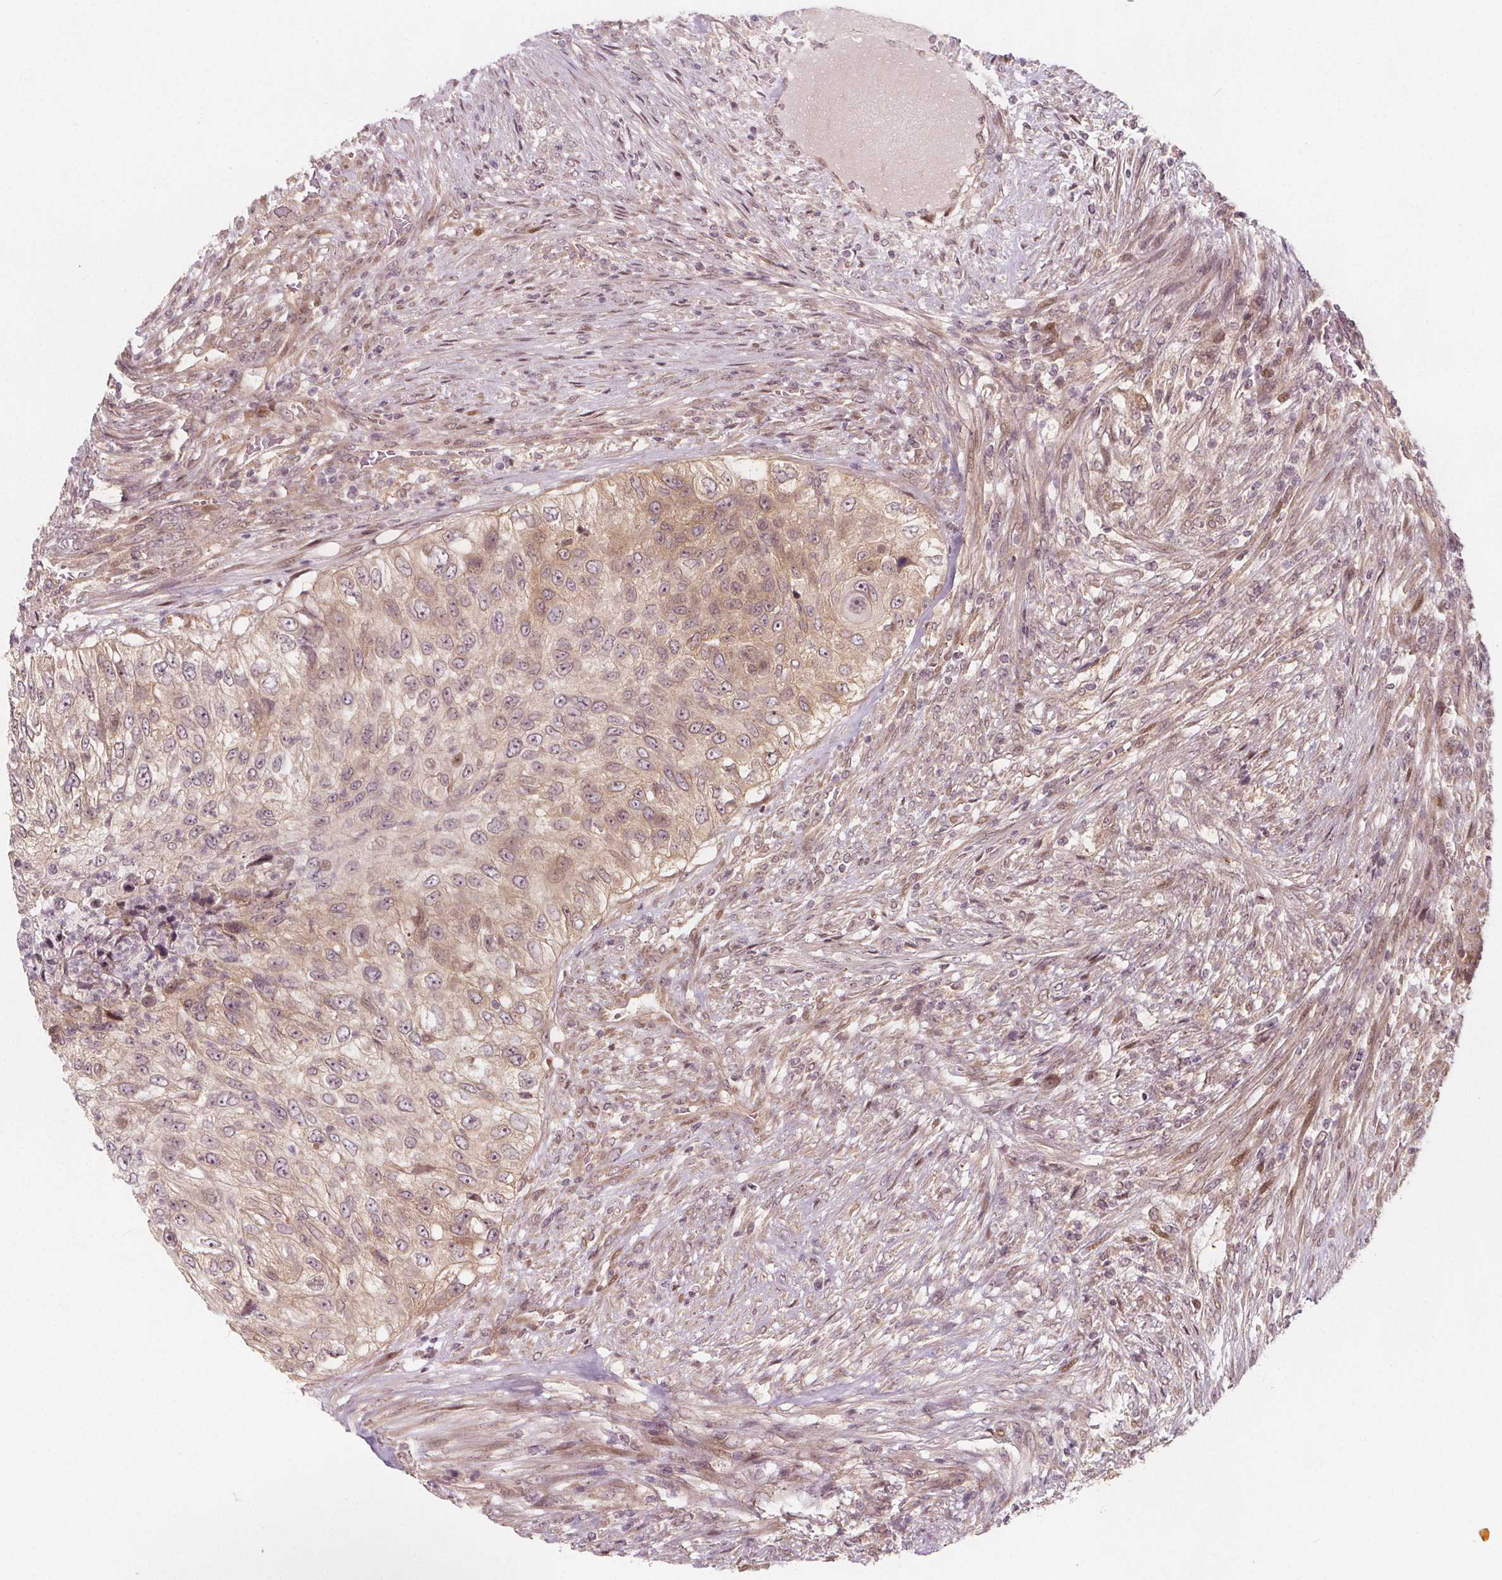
{"staining": {"intensity": "weak", "quantity": "25%-75%", "location": "cytoplasmic/membranous,nuclear"}, "tissue": "urothelial cancer", "cell_type": "Tumor cells", "image_type": "cancer", "snomed": [{"axis": "morphology", "description": "Urothelial carcinoma, High grade"}, {"axis": "topography", "description": "Urinary bladder"}], "caption": "Immunohistochemical staining of human urothelial carcinoma (high-grade) displays low levels of weak cytoplasmic/membranous and nuclear protein positivity in approximately 25%-75% of tumor cells.", "gene": "AKT1S1", "patient": {"sex": "female", "age": 60}}